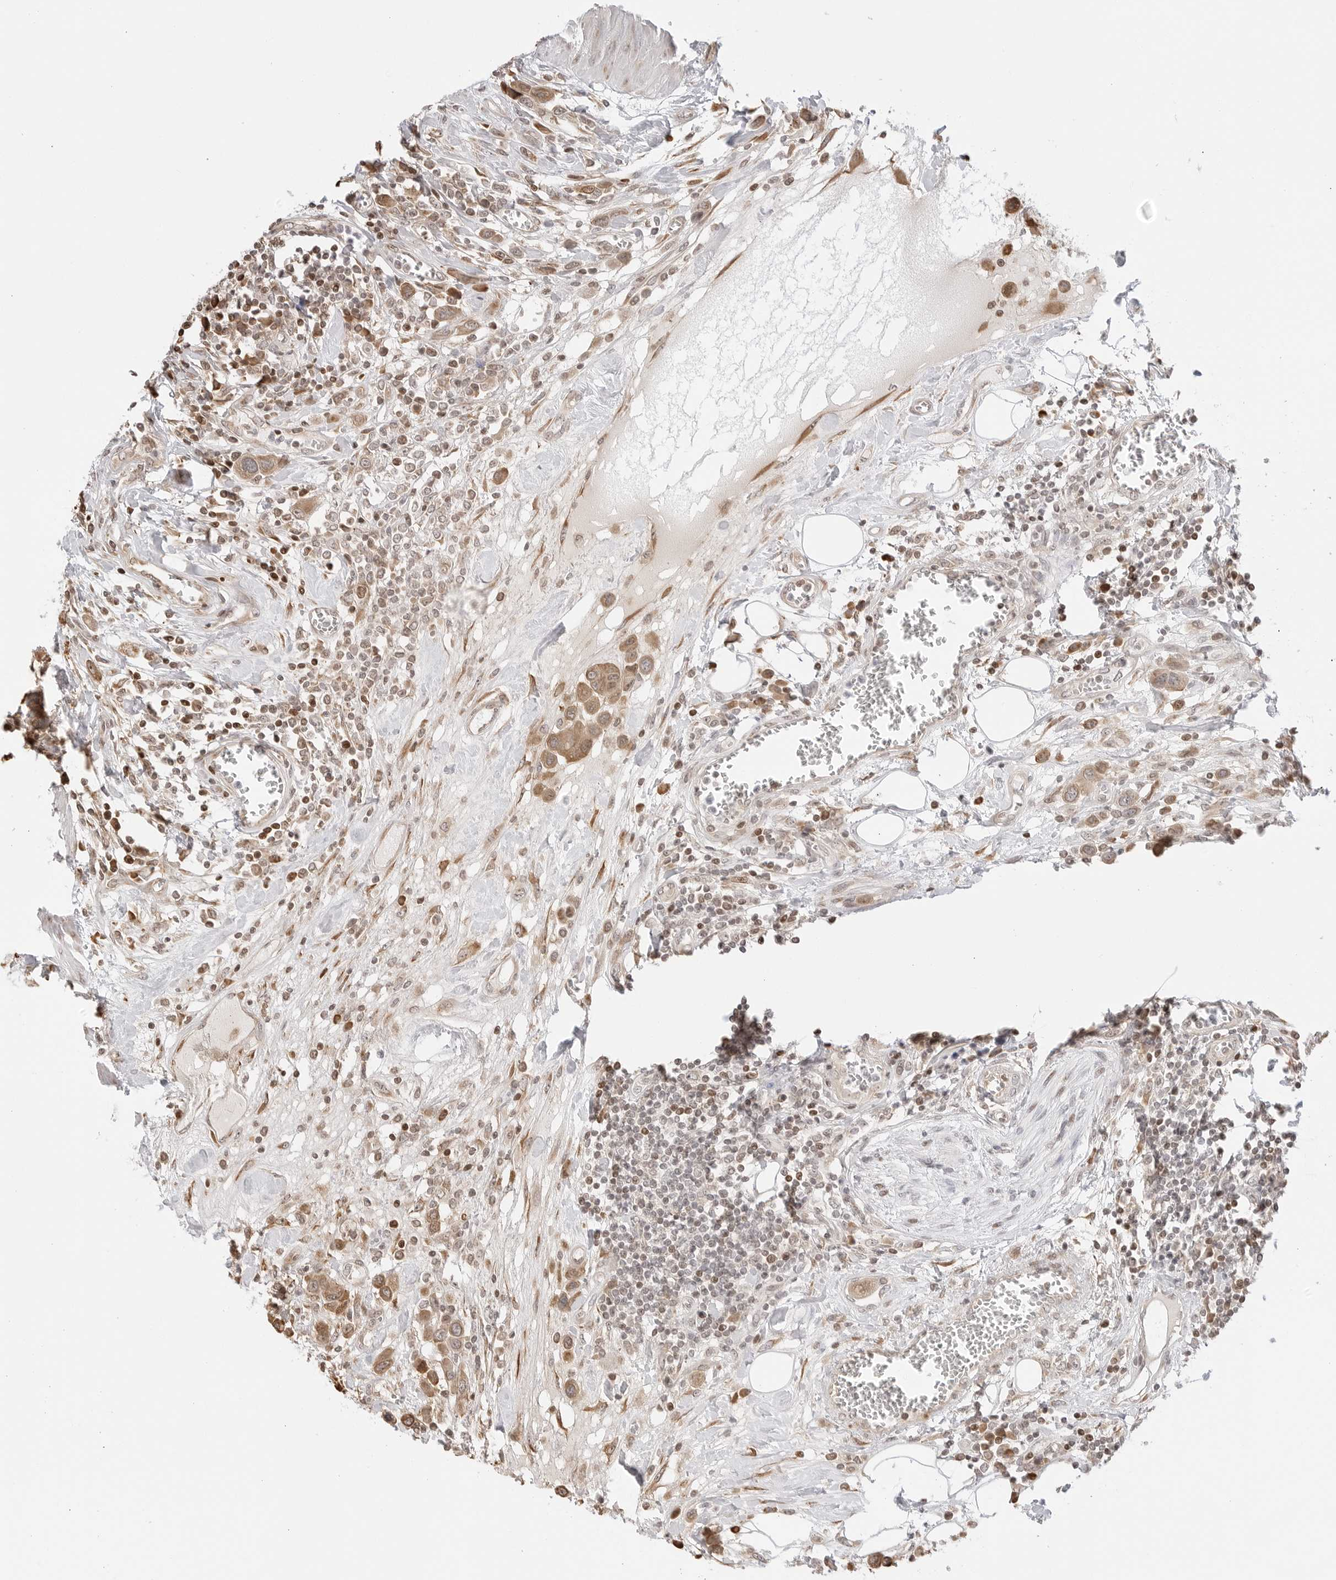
{"staining": {"intensity": "weak", "quantity": ">75%", "location": "cytoplasmic/membranous,nuclear"}, "tissue": "urothelial cancer", "cell_type": "Tumor cells", "image_type": "cancer", "snomed": [{"axis": "morphology", "description": "Urothelial carcinoma, High grade"}, {"axis": "topography", "description": "Urinary bladder"}], "caption": "Immunohistochemical staining of human urothelial cancer shows weak cytoplasmic/membranous and nuclear protein expression in approximately >75% of tumor cells.", "gene": "FKBP14", "patient": {"sex": "male", "age": 50}}